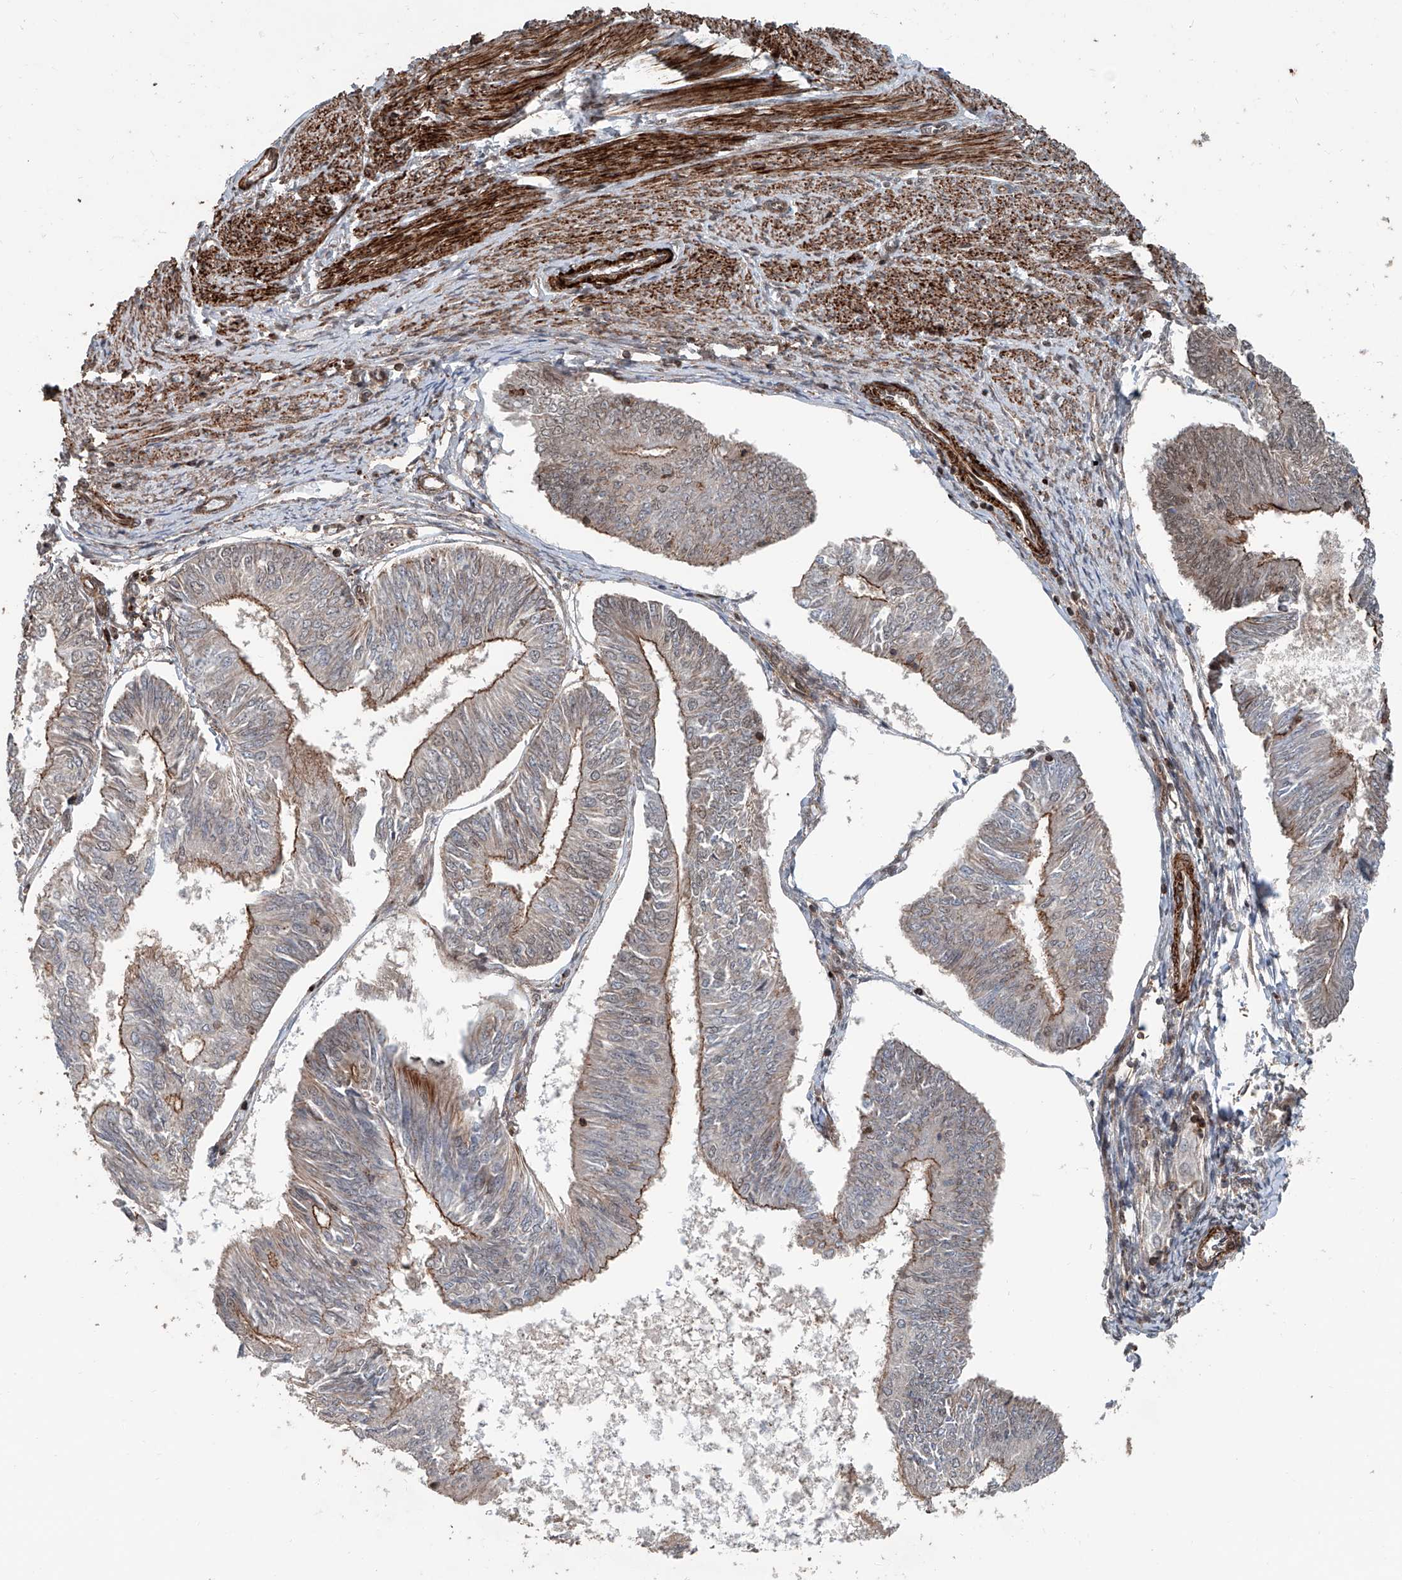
{"staining": {"intensity": "moderate", "quantity": "<25%", "location": "cytoplasmic/membranous"}, "tissue": "endometrial cancer", "cell_type": "Tumor cells", "image_type": "cancer", "snomed": [{"axis": "morphology", "description": "Adenocarcinoma, NOS"}, {"axis": "topography", "description": "Endometrium"}], "caption": "There is low levels of moderate cytoplasmic/membranous positivity in tumor cells of endometrial cancer, as demonstrated by immunohistochemical staining (brown color).", "gene": "SDE2", "patient": {"sex": "female", "age": 58}}